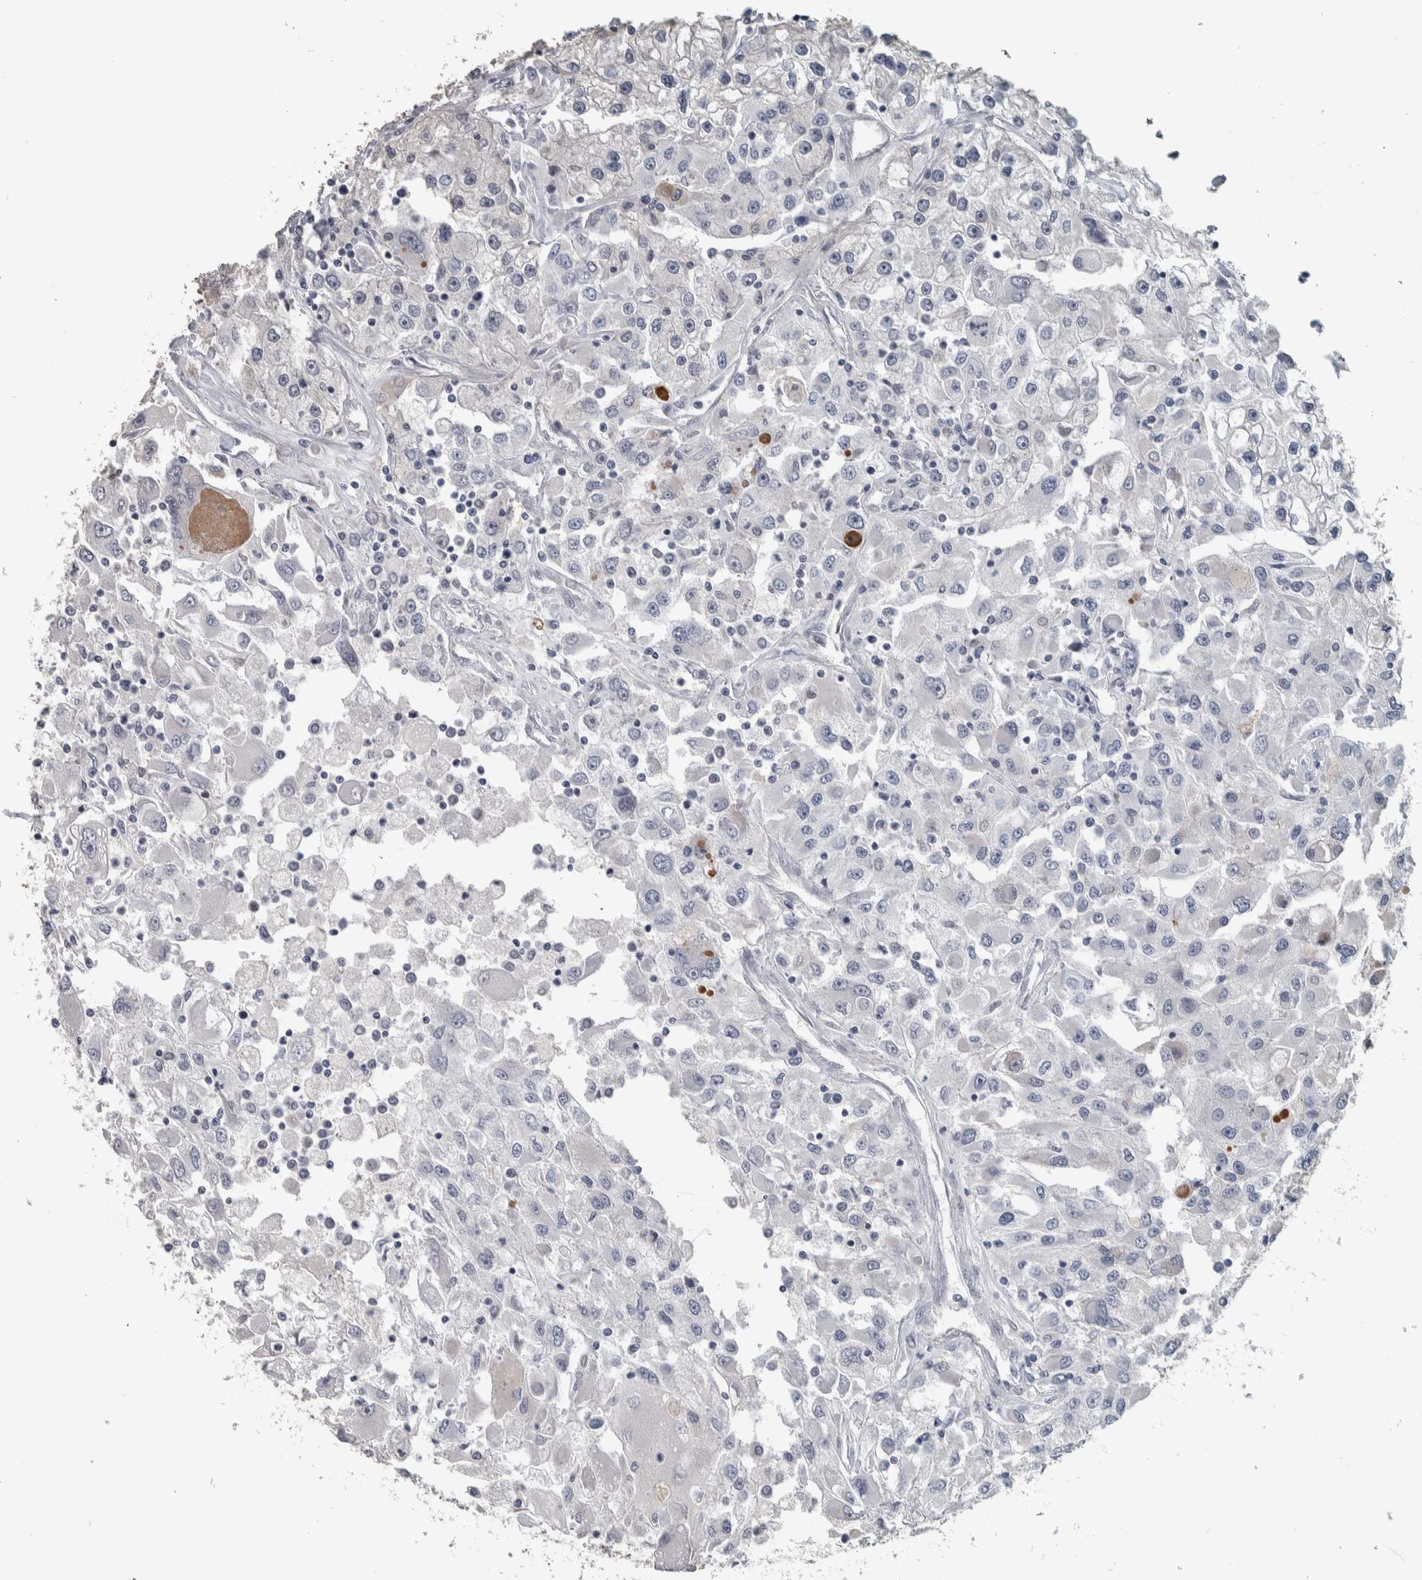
{"staining": {"intensity": "negative", "quantity": "none", "location": "none"}, "tissue": "renal cancer", "cell_type": "Tumor cells", "image_type": "cancer", "snomed": [{"axis": "morphology", "description": "Adenocarcinoma, NOS"}, {"axis": "topography", "description": "Kidney"}], "caption": "Tumor cells show no significant expression in renal adenocarcinoma.", "gene": "CAVIN4", "patient": {"sex": "female", "age": 52}}